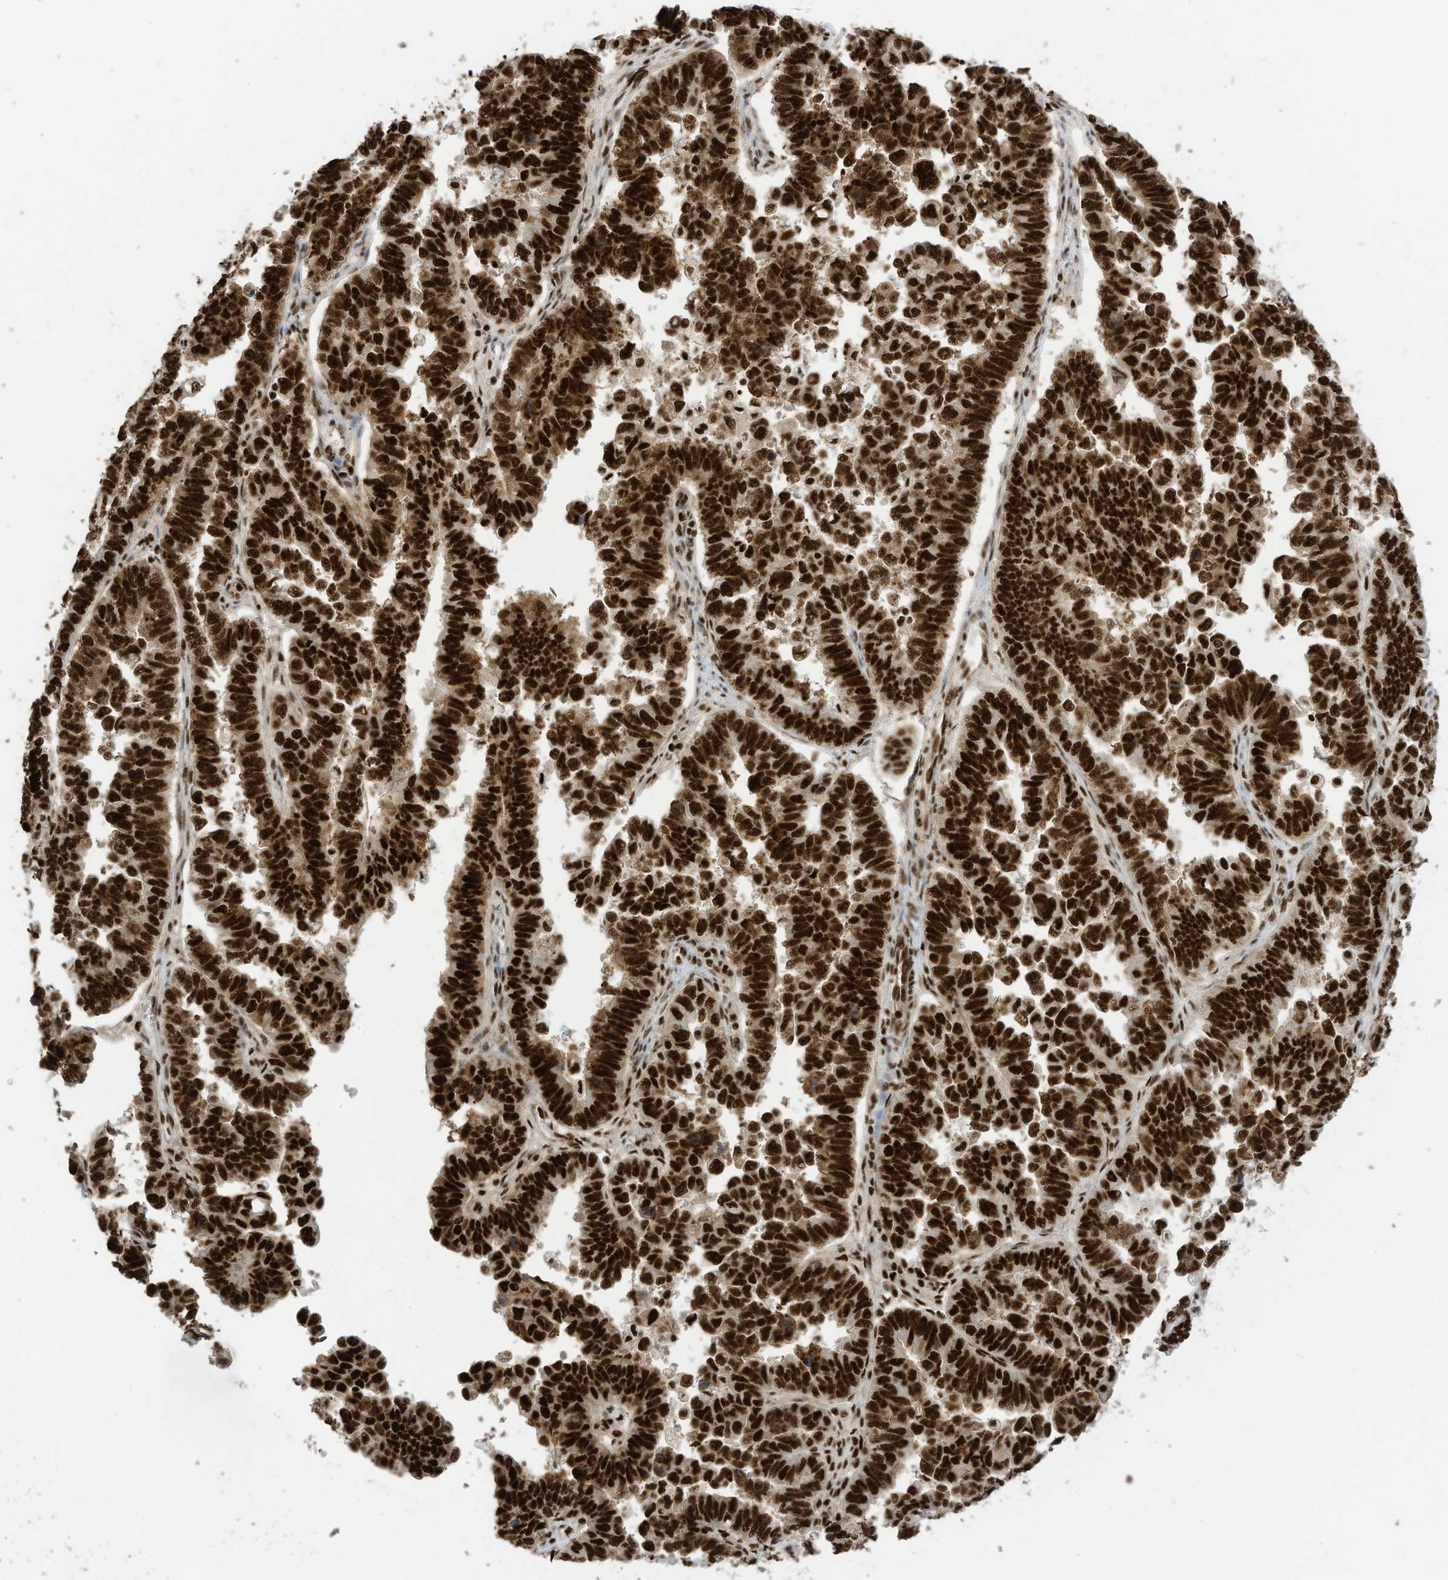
{"staining": {"intensity": "strong", "quantity": ">75%", "location": "nuclear"}, "tissue": "endometrial cancer", "cell_type": "Tumor cells", "image_type": "cancer", "snomed": [{"axis": "morphology", "description": "Adenocarcinoma, NOS"}, {"axis": "topography", "description": "Endometrium"}], "caption": "High-magnification brightfield microscopy of adenocarcinoma (endometrial) stained with DAB (brown) and counterstained with hematoxylin (blue). tumor cells exhibit strong nuclear positivity is seen in about>75% of cells.", "gene": "SF3A3", "patient": {"sex": "female", "age": 75}}